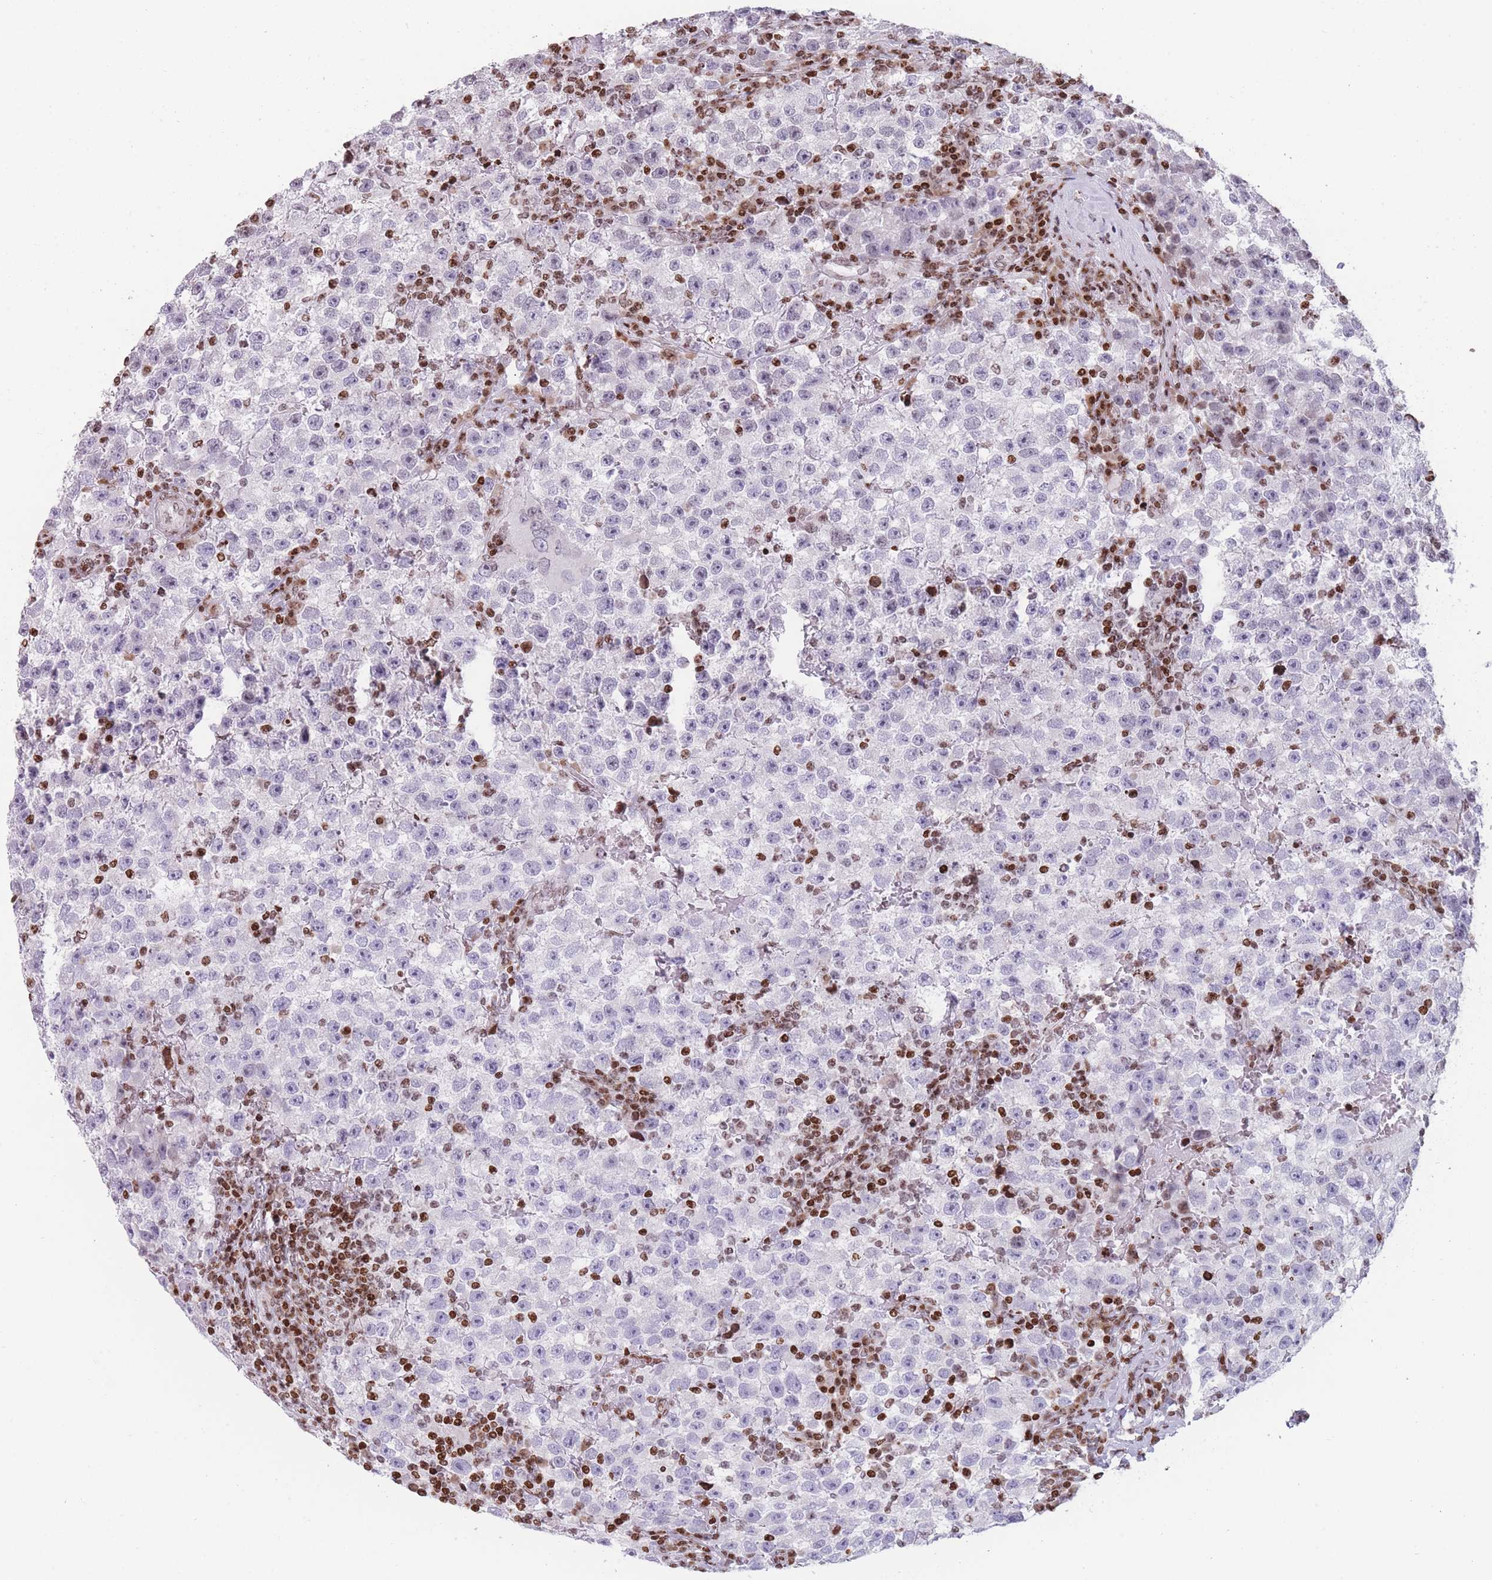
{"staining": {"intensity": "weak", "quantity": "<25%", "location": "nuclear"}, "tissue": "testis cancer", "cell_type": "Tumor cells", "image_type": "cancer", "snomed": [{"axis": "morphology", "description": "Seminoma, NOS"}, {"axis": "topography", "description": "Testis"}], "caption": "Immunohistochemistry (IHC) image of human testis cancer stained for a protein (brown), which reveals no staining in tumor cells.", "gene": "AK9", "patient": {"sex": "male", "age": 22}}